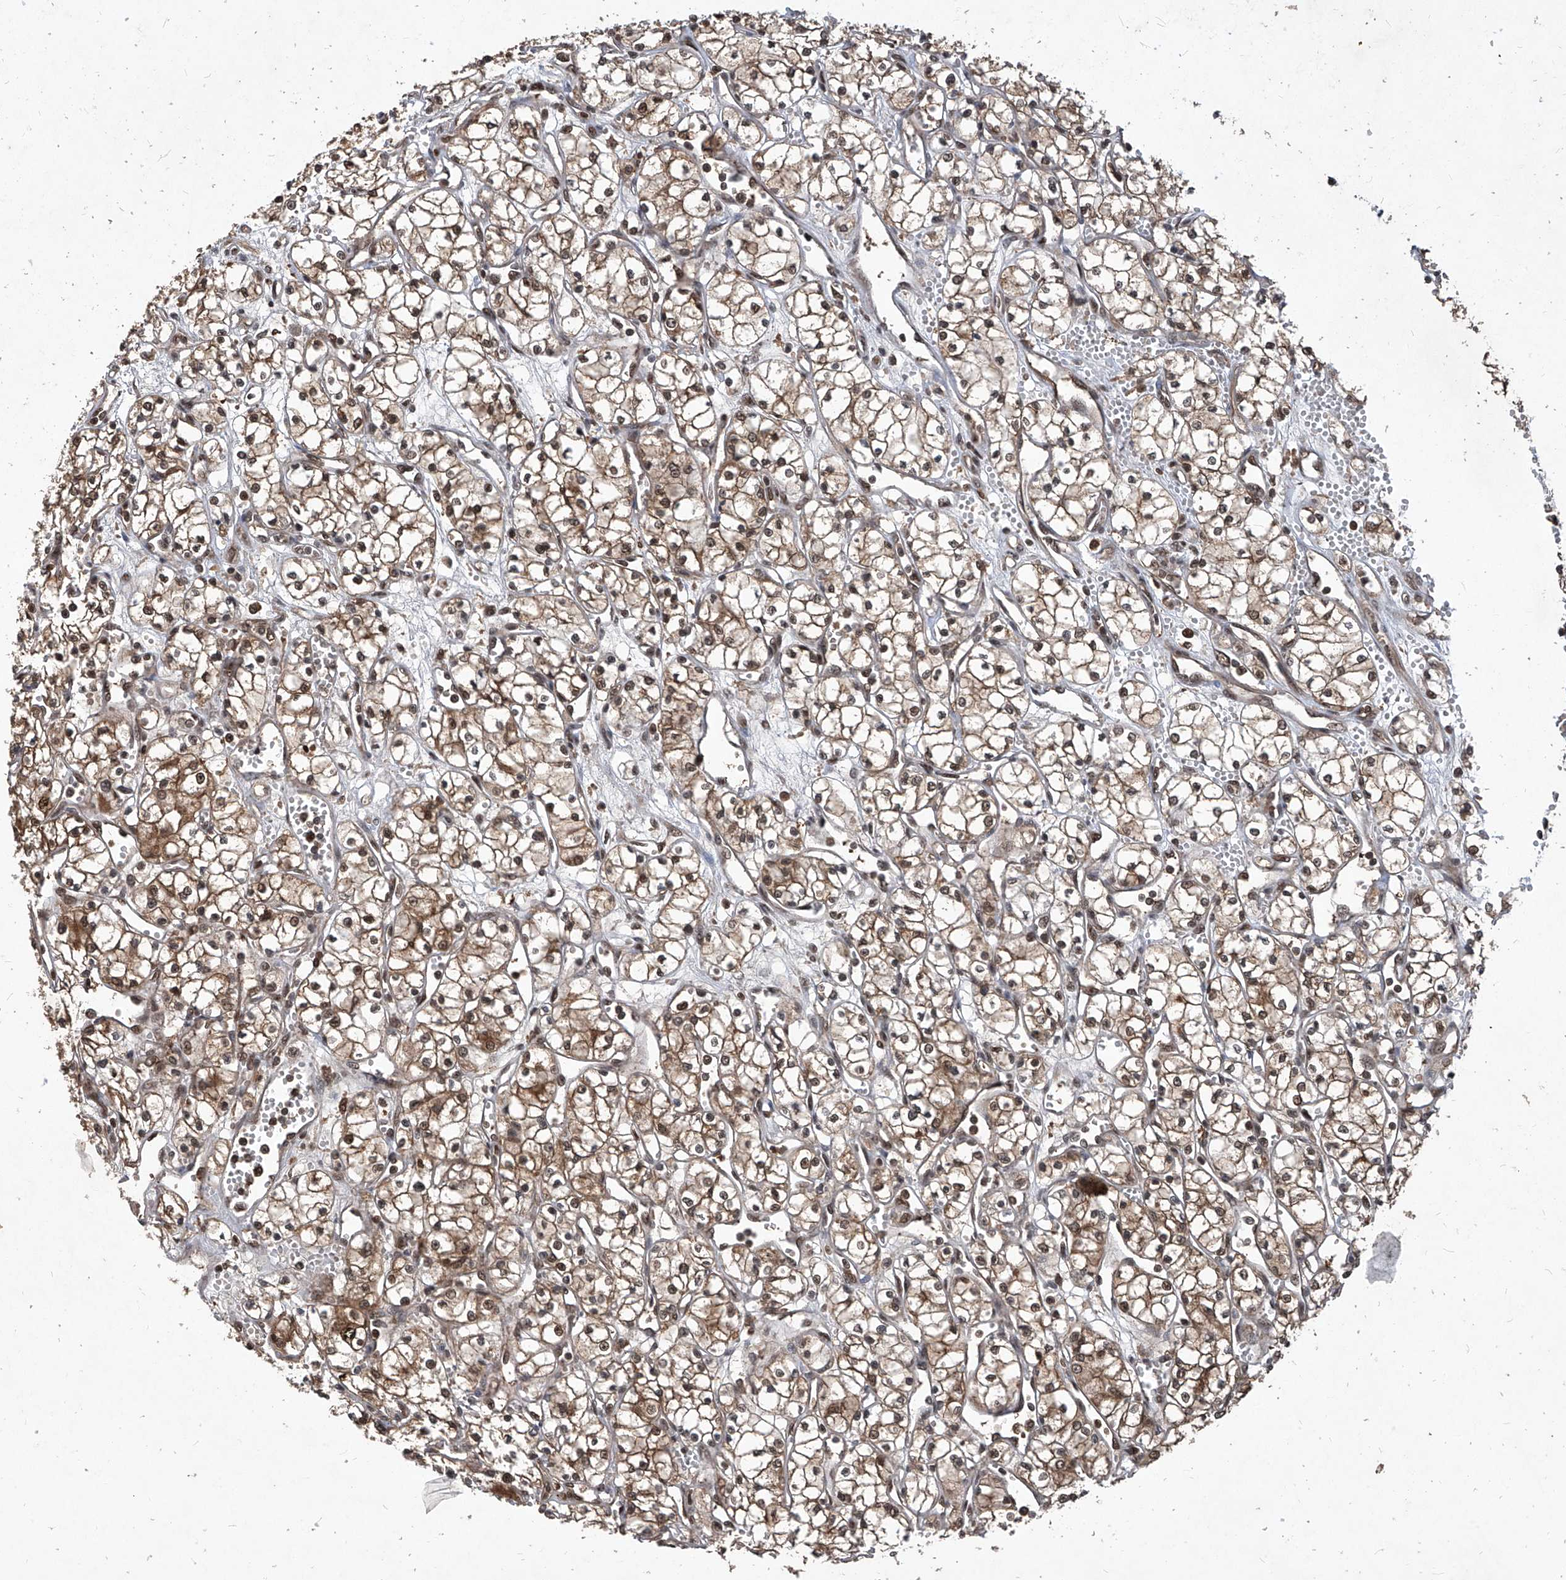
{"staining": {"intensity": "moderate", "quantity": ">75%", "location": "cytoplasmic/membranous,nuclear"}, "tissue": "renal cancer", "cell_type": "Tumor cells", "image_type": "cancer", "snomed": [{"axis": "morphology", "description": "Adenocarcinoma, NOS"}, {"axis": "topography", "description": "Kidney"}], "caption": "Moderate cytoplasmic/membranous and nuclear protein expression is seen in approximately >75% of tumor cells in renal cancer (adenocarcinoma).", "gene": "PSMB1", "patient": {"sex": "male", "age": 59}}